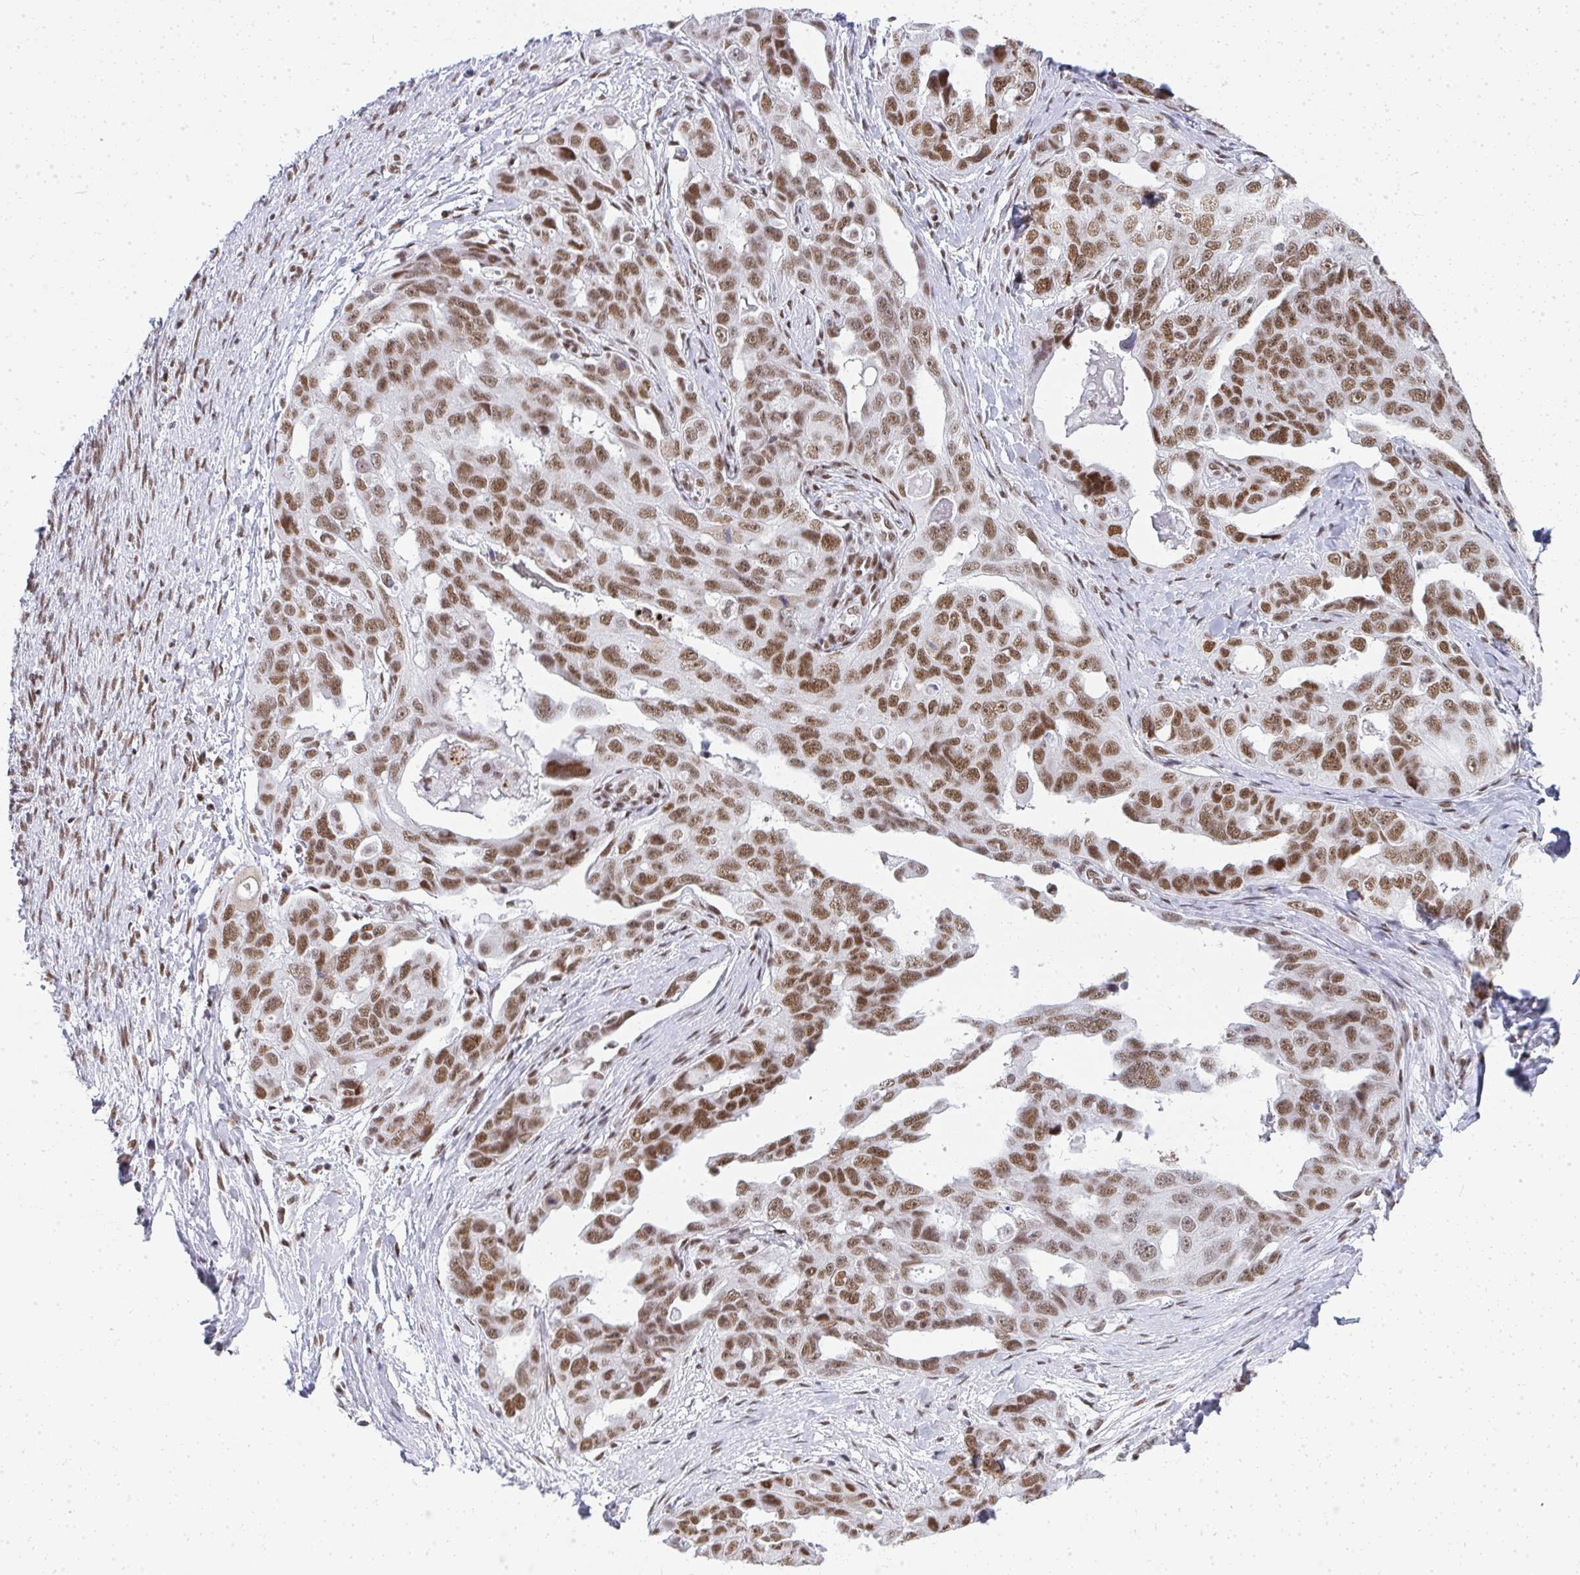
{"staining": {"intensity": "moderate", "quantity": ">75%", "location": "nuclear"}, "tissue": "ovarian cancer", "cell_type": "Tumor cells", "image_type": "cancer", "snomed": [{"axis": "morphology", "description": "Carcinoma, endometroid"}, {"axis": "topography", "description": "Ovary"}], "caption": "This is a photomicrograph of IHC staining of ovarian cancer (endometroid carcinoma), which shows moderate expression in the nuclear of tumor cells.", "gene": "CREBBP", "patient": {"sex": "female", "age": 70}}